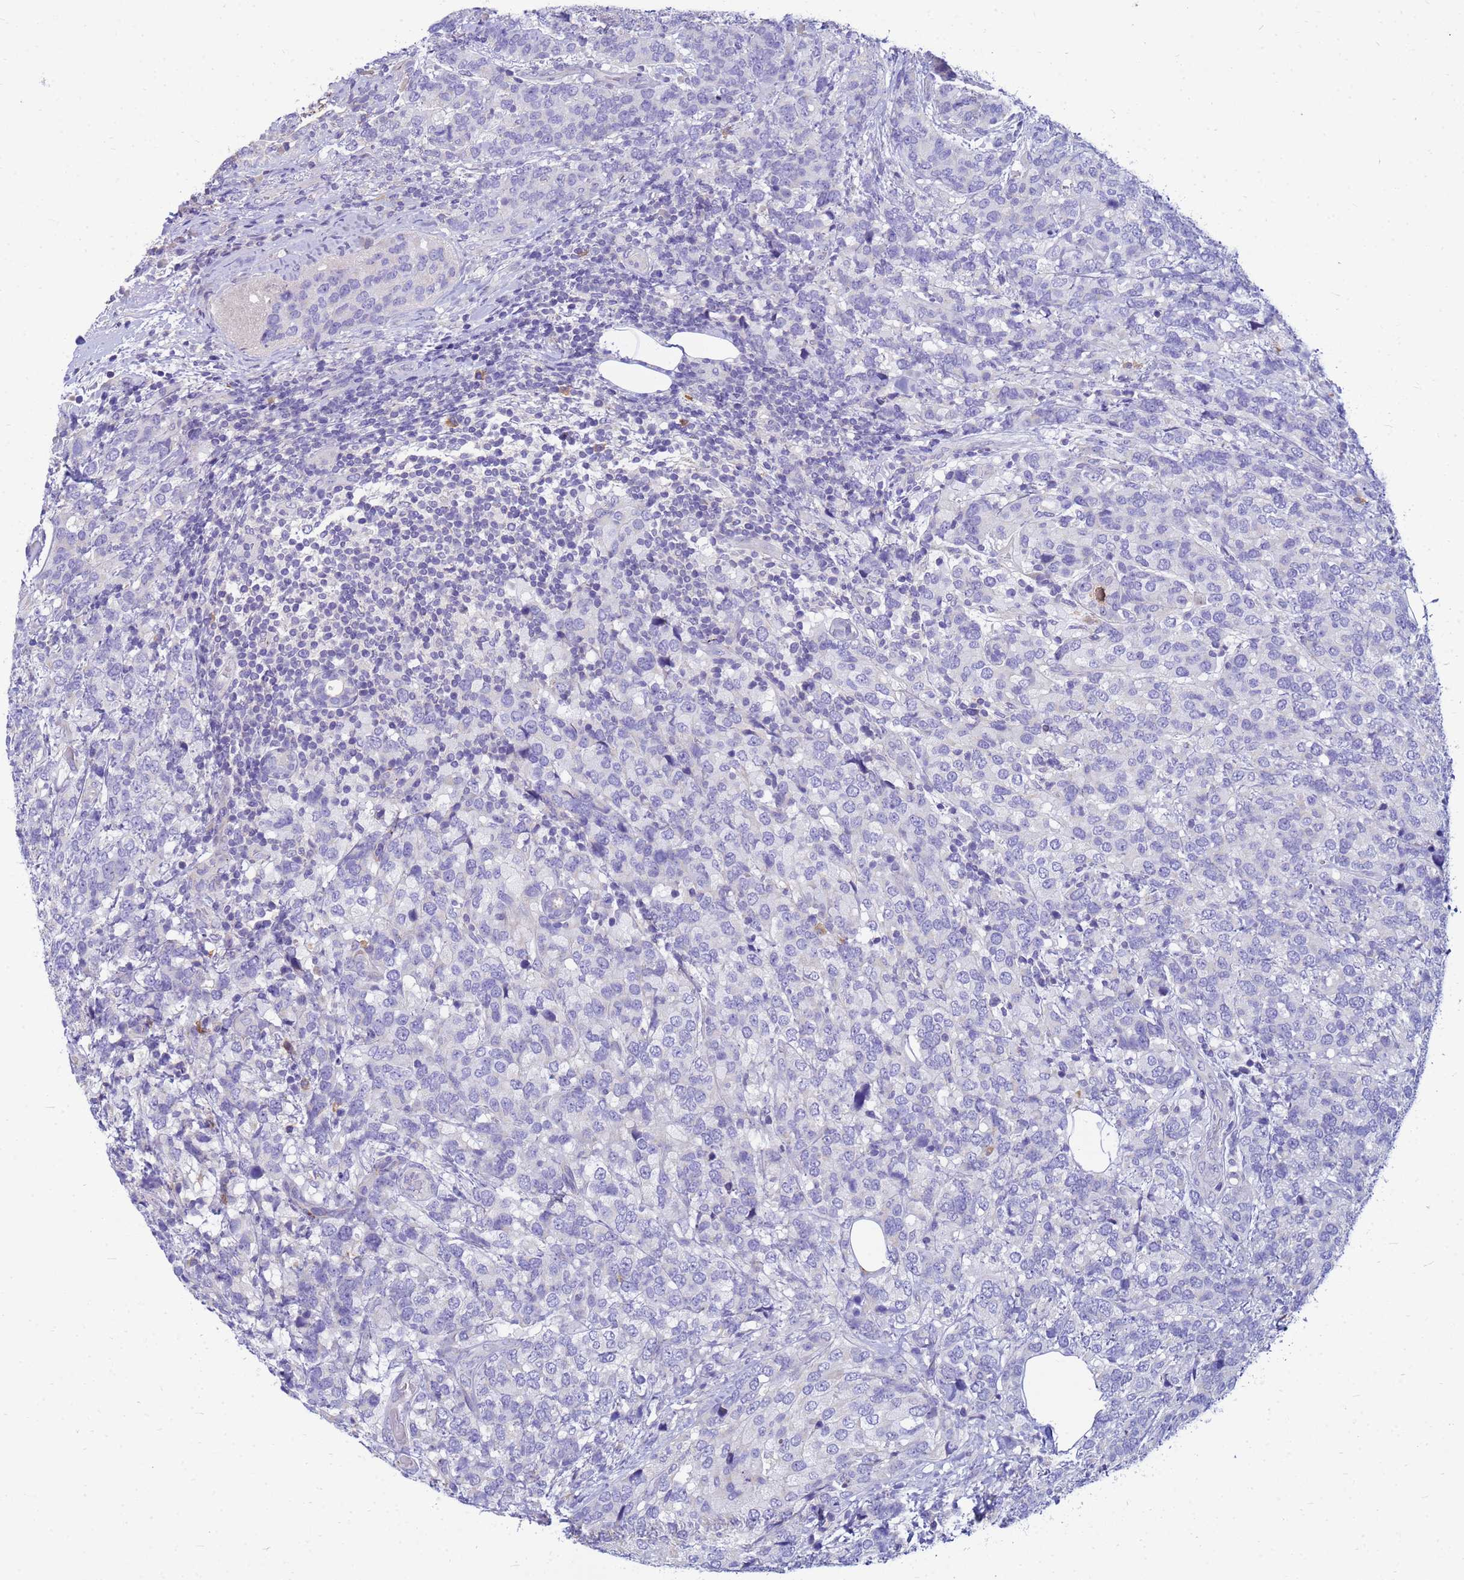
{"staining": {"intensity": "negative", "quantity": "none", "location": "none"}, "tissue": "breast cancer", "cell_type": "Tumor cells", "image_type": "cancer", "snomed": [{"axis": "morphology", "description": "Lobular carcinoma"}, {"axis": "topography", "description": "Breast"}], "caption": "DAB (3,3'-diaminobenzidine) immunohistochemical staining of breast lobular carcinoma reveals no significant staining in tumor cells. (Stains: DAB IHC with hematoxylin counter stain, Microscopy: brightfield microscopy at high magnification).", "gene": "DPRX", "patient": {"sex": "female", "age": 59}}